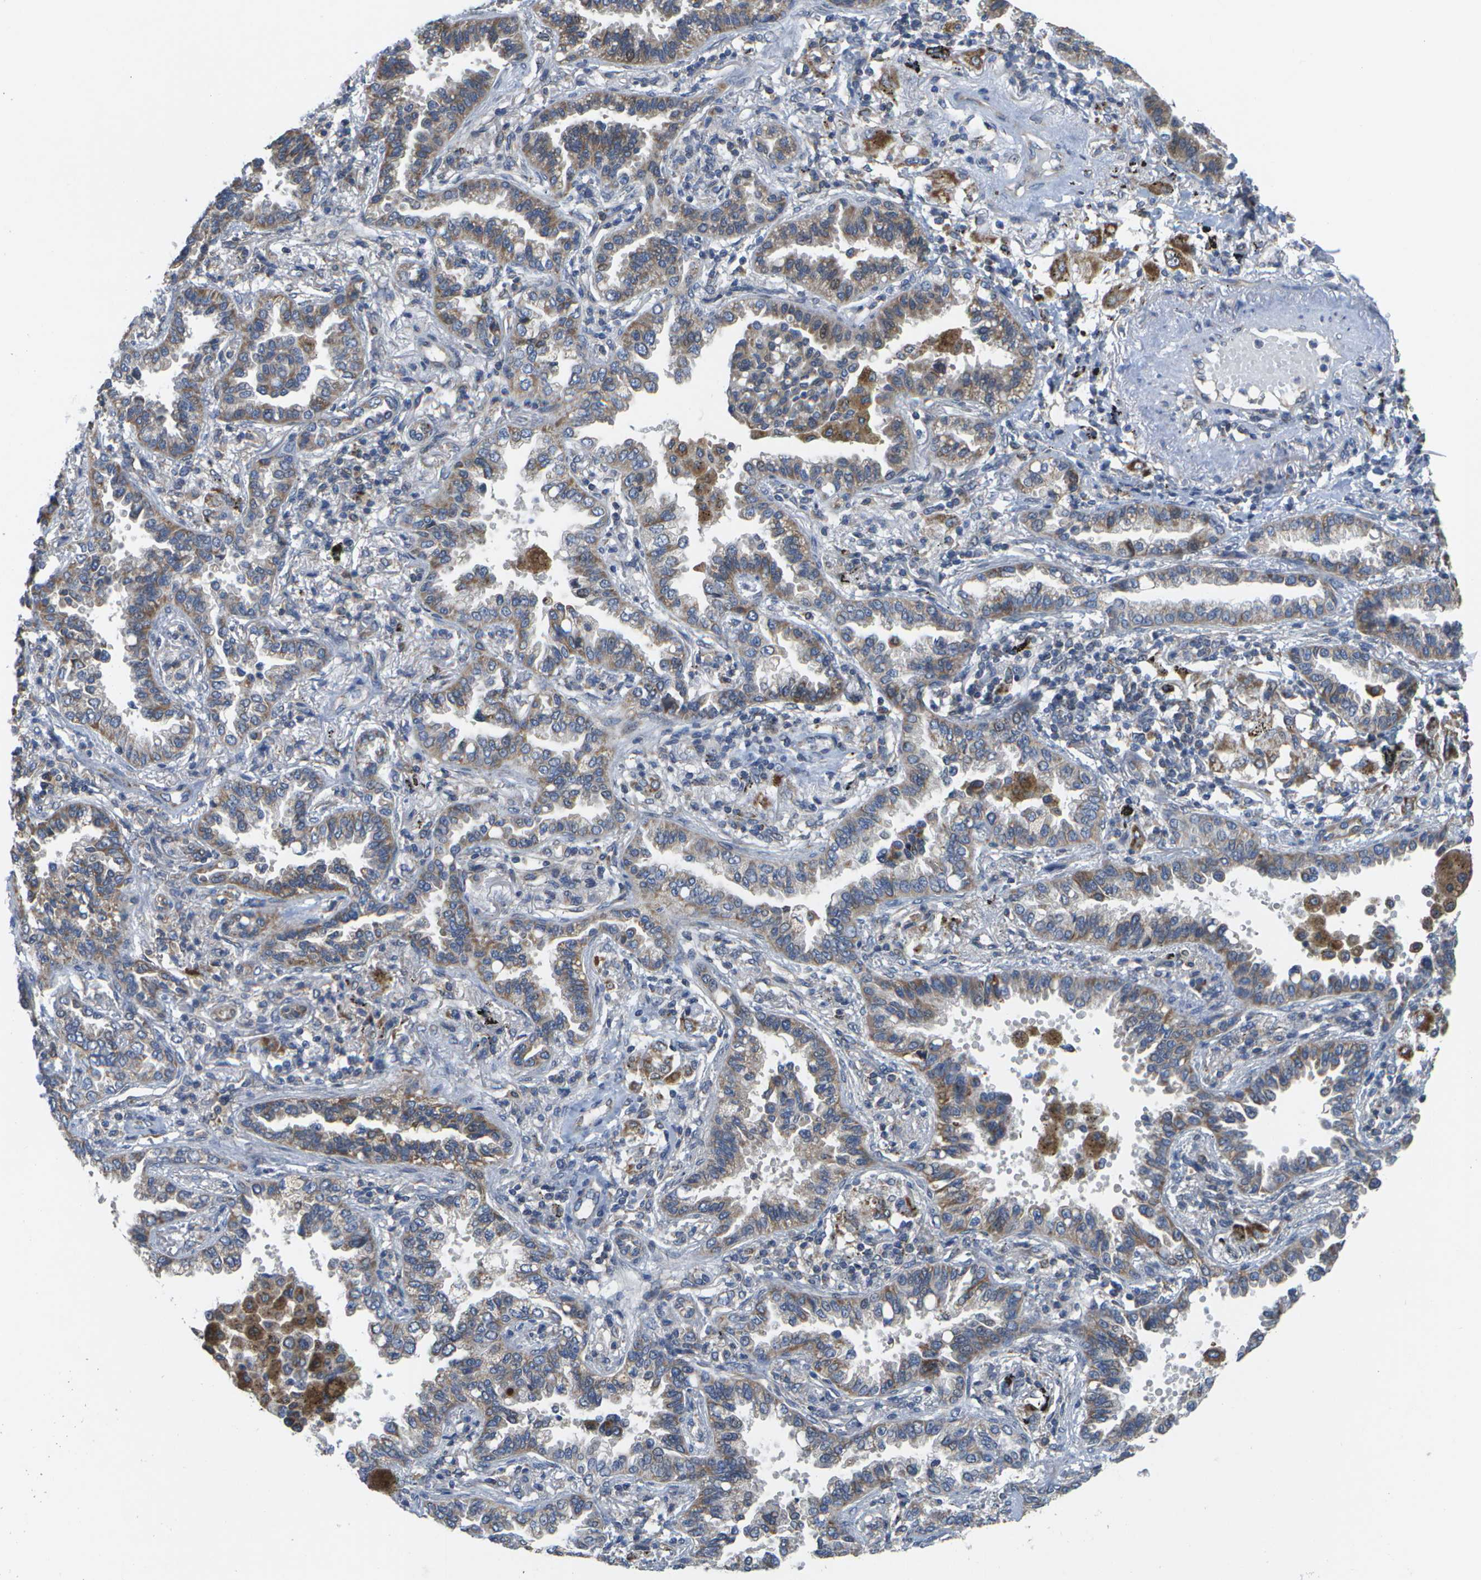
{"staining": {"intensity": "moderate", "quantity": ">75%", "location": "cytoplasmic/membranous"}, "tissue": "lung cancer", "cell_type": "Tumor cells", "image_type": "cancer", "snomed": [{"axis": "morphology", "description": "Normal tissue, NOS"}, {"axis": "morphology", "description": "Adenocarcinoma, NOS"}, {"axis": "topography", "description": "Lung"}], "caption": "Lung adenocarcinoma was stained to show a protein in brown. There is medium levels of moderate cytoplasmic/membranous staining in about >75% of tumor cells.", "gene": "HADHA", "patient": {"sex": "male", "age": 59}}